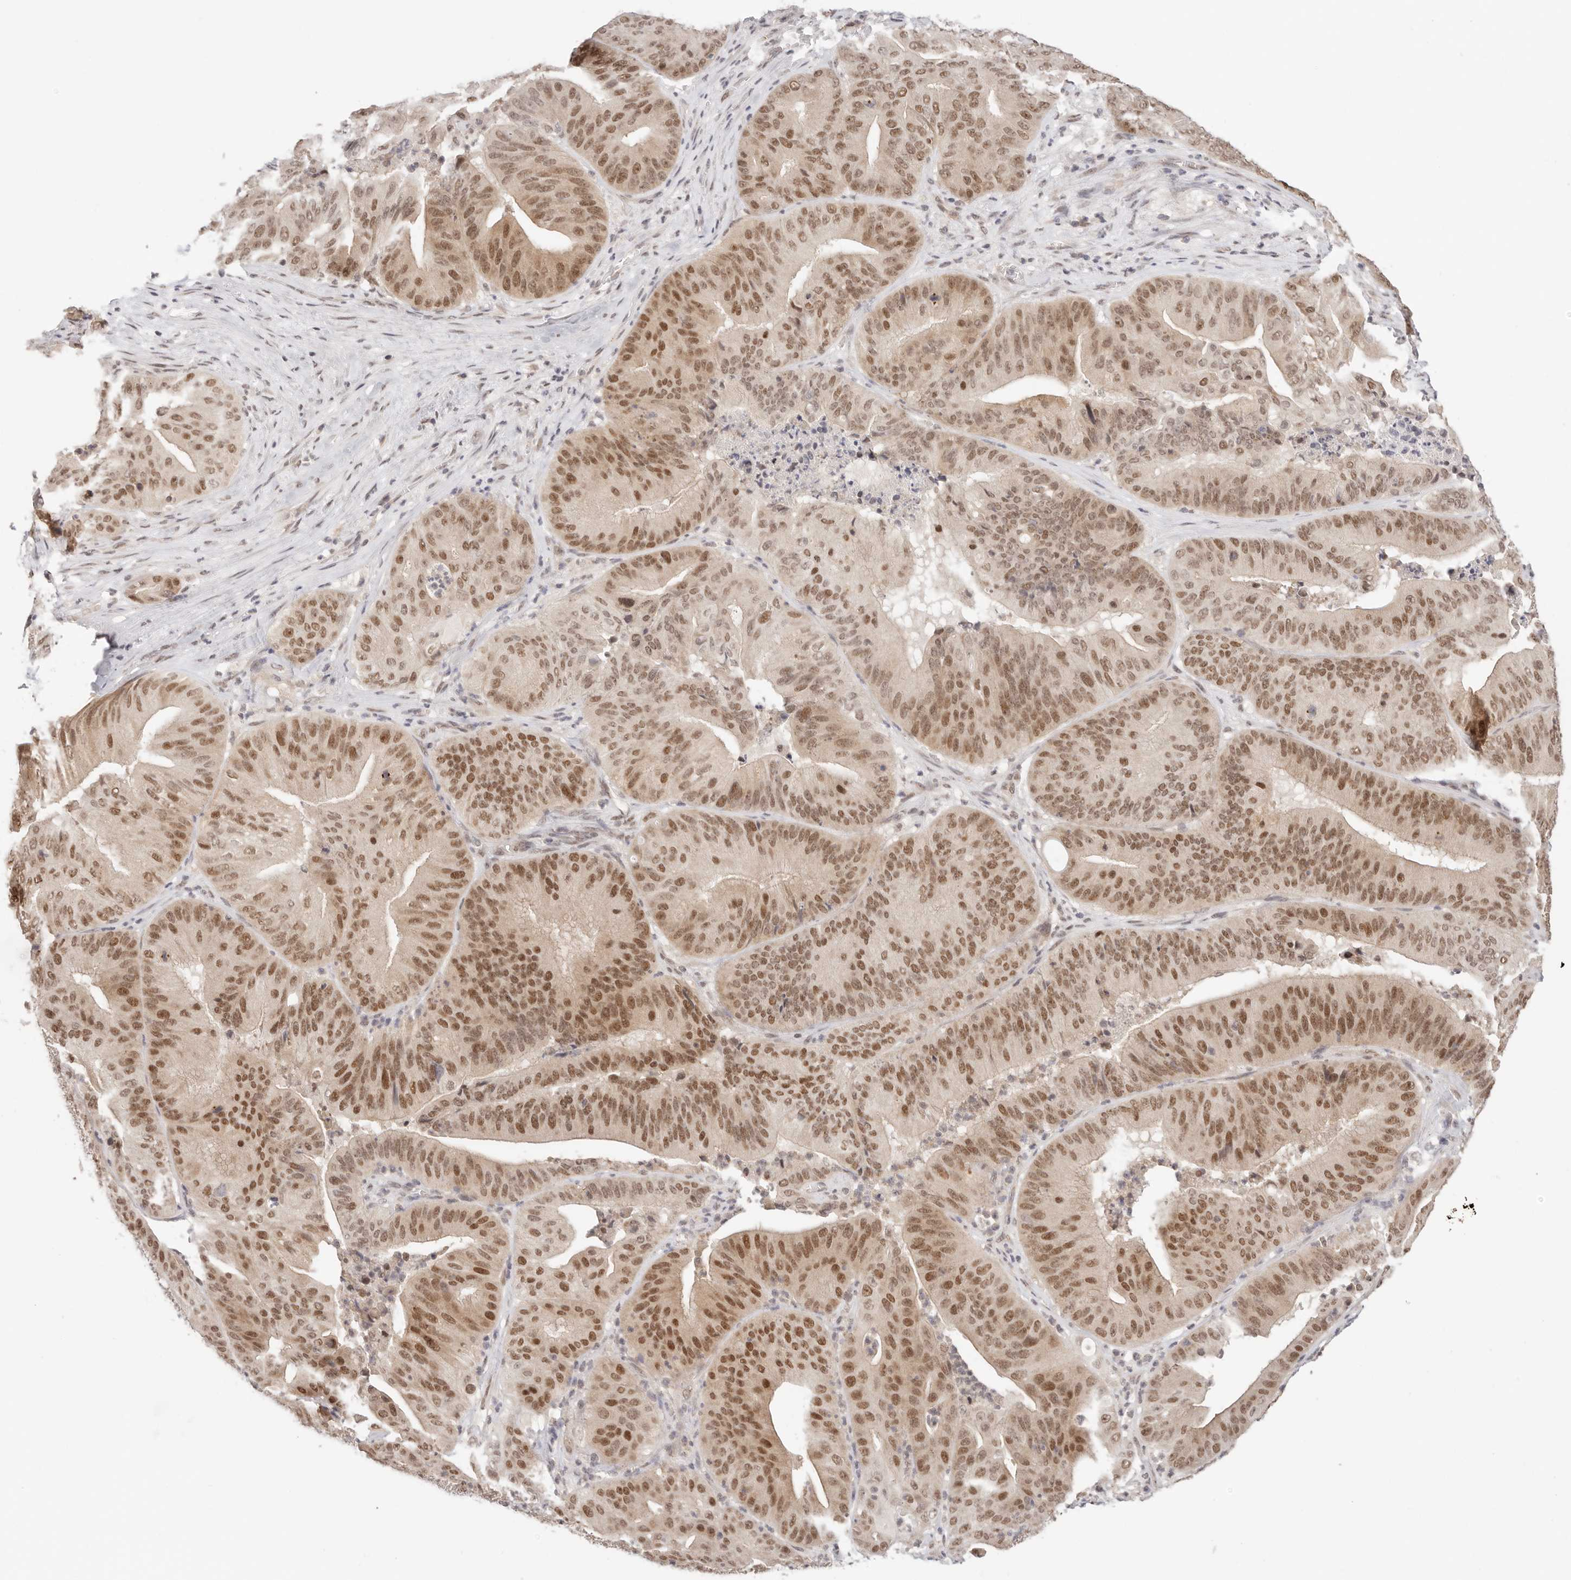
{"staining": {"intensity": "moderate", "quantity": ">75%", "location": "nuclear"}, "tissue": "pancreatic cancer", "cell_type": "Tumor cells", "image_type": "cancer", "snomed": [{"axis": "morphology", "description": "Adenocarcinoma, NOS"}, {"axis": "topography", "description": "Pancreas"}], "caption": "Pancreatic cancer (adenocarcinoma) stained for a protein demonstrates moderate nuclear positivity in tumor cells.", "gene": "RFC3", "patient": {"sex": "female", "age": 77}}